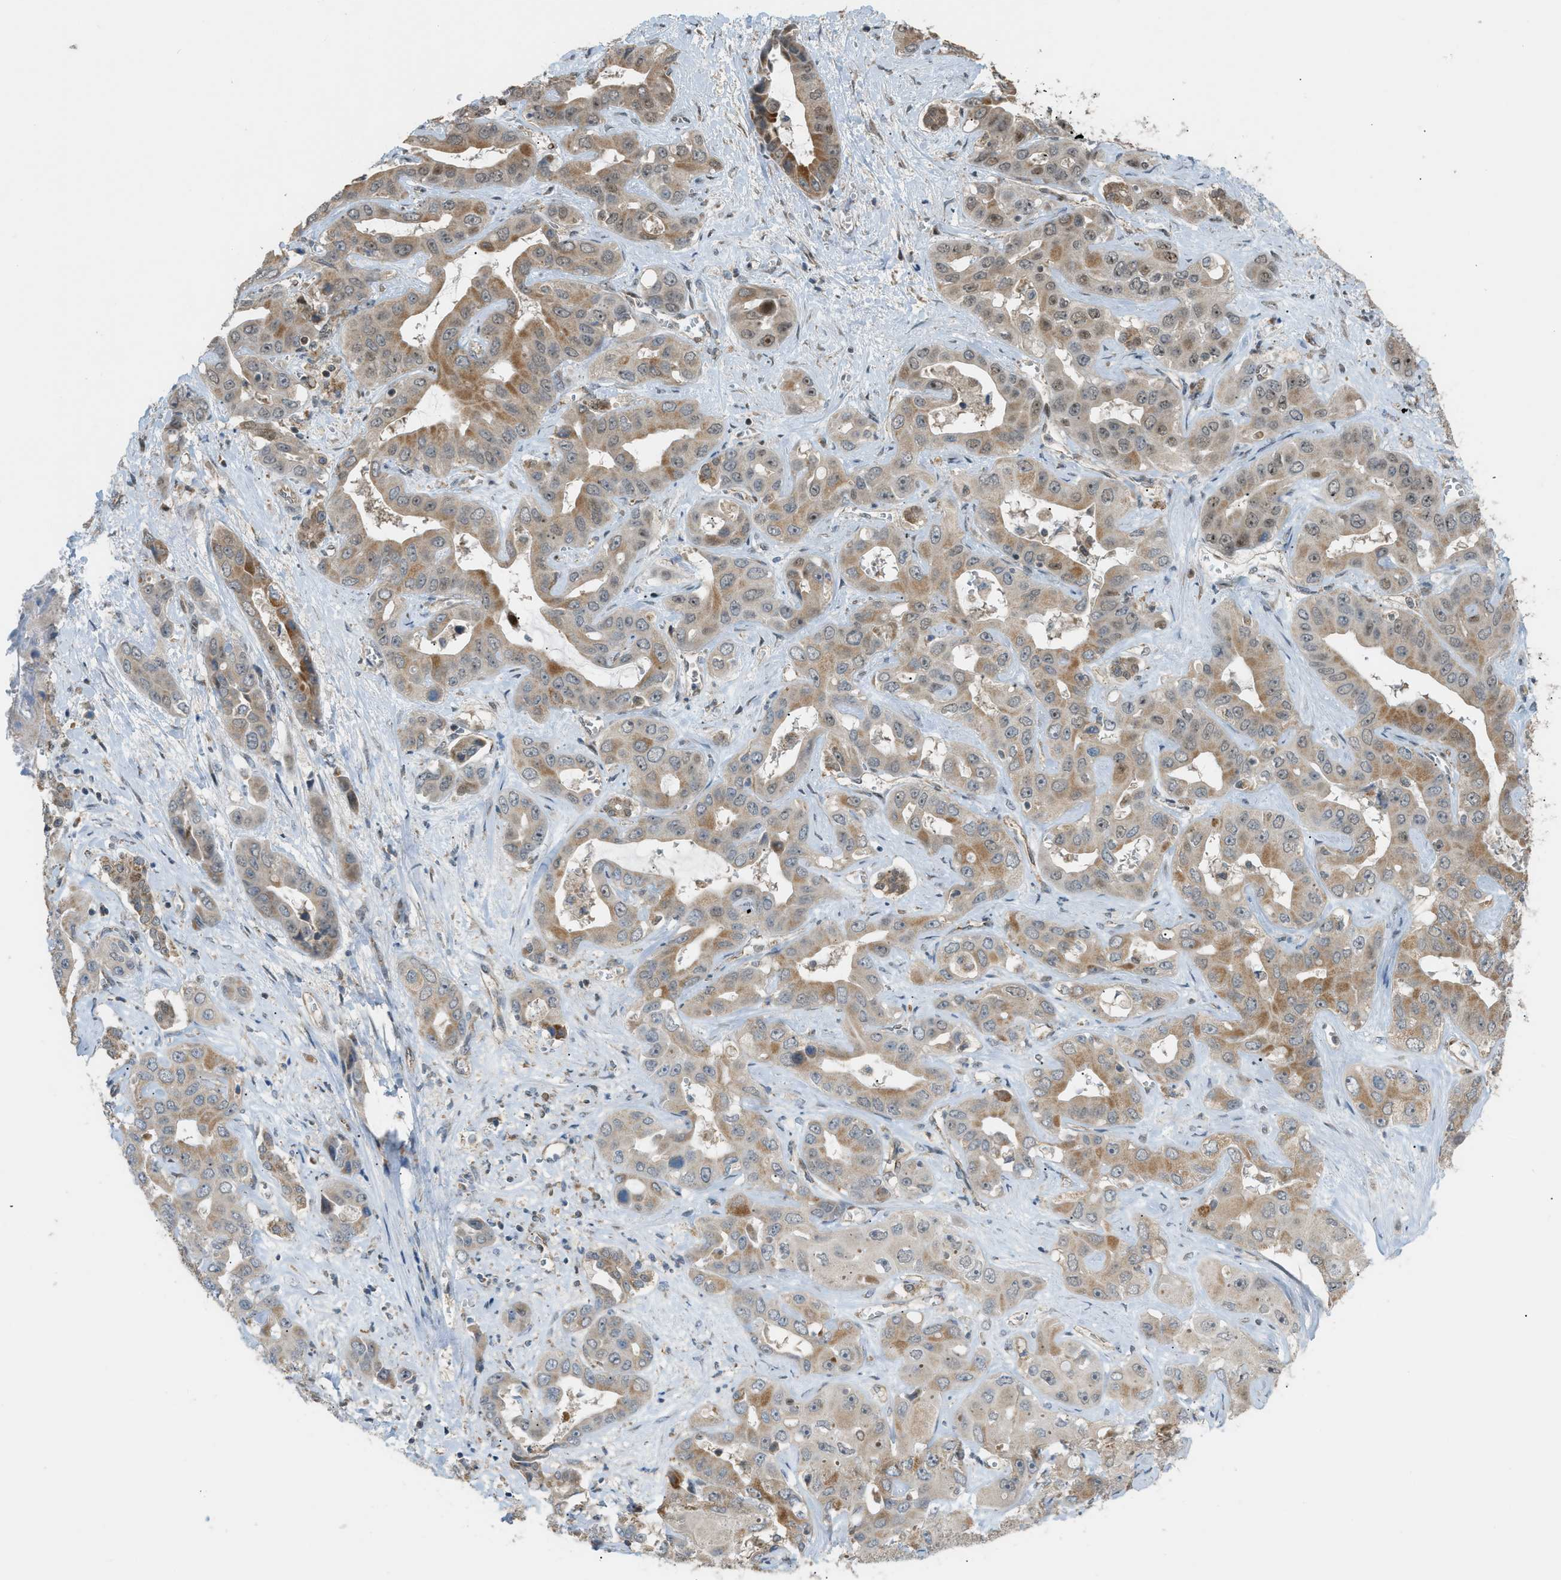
{"staining": {"intensity": "moderate", "quantity": ">75%", "location": "cytoplasmic/membranous"}, "tissue": "liver cancer", "cell_type": "Tumor cells", "image_type": "cancer", "snomed": [{"axis": "morphology", "description": "Cholangiocarcinoma"}, {"axis": "topography", "description": "Liver"}], "caption": "Immunohistochemical staining of human liver cancer demonstrates moderate cytoplasmic/membranous protein staining in approximately >75% of tumor cells. The staining was performed using DAB (3,3'-diaminobenzidine) to visualize the protein expression in brown, while the nuclei were stained in blue with hematoxylin (Magnification: 20x).", "gene": "CCDC186", "patient": {"sex": "female", "age": 52}}